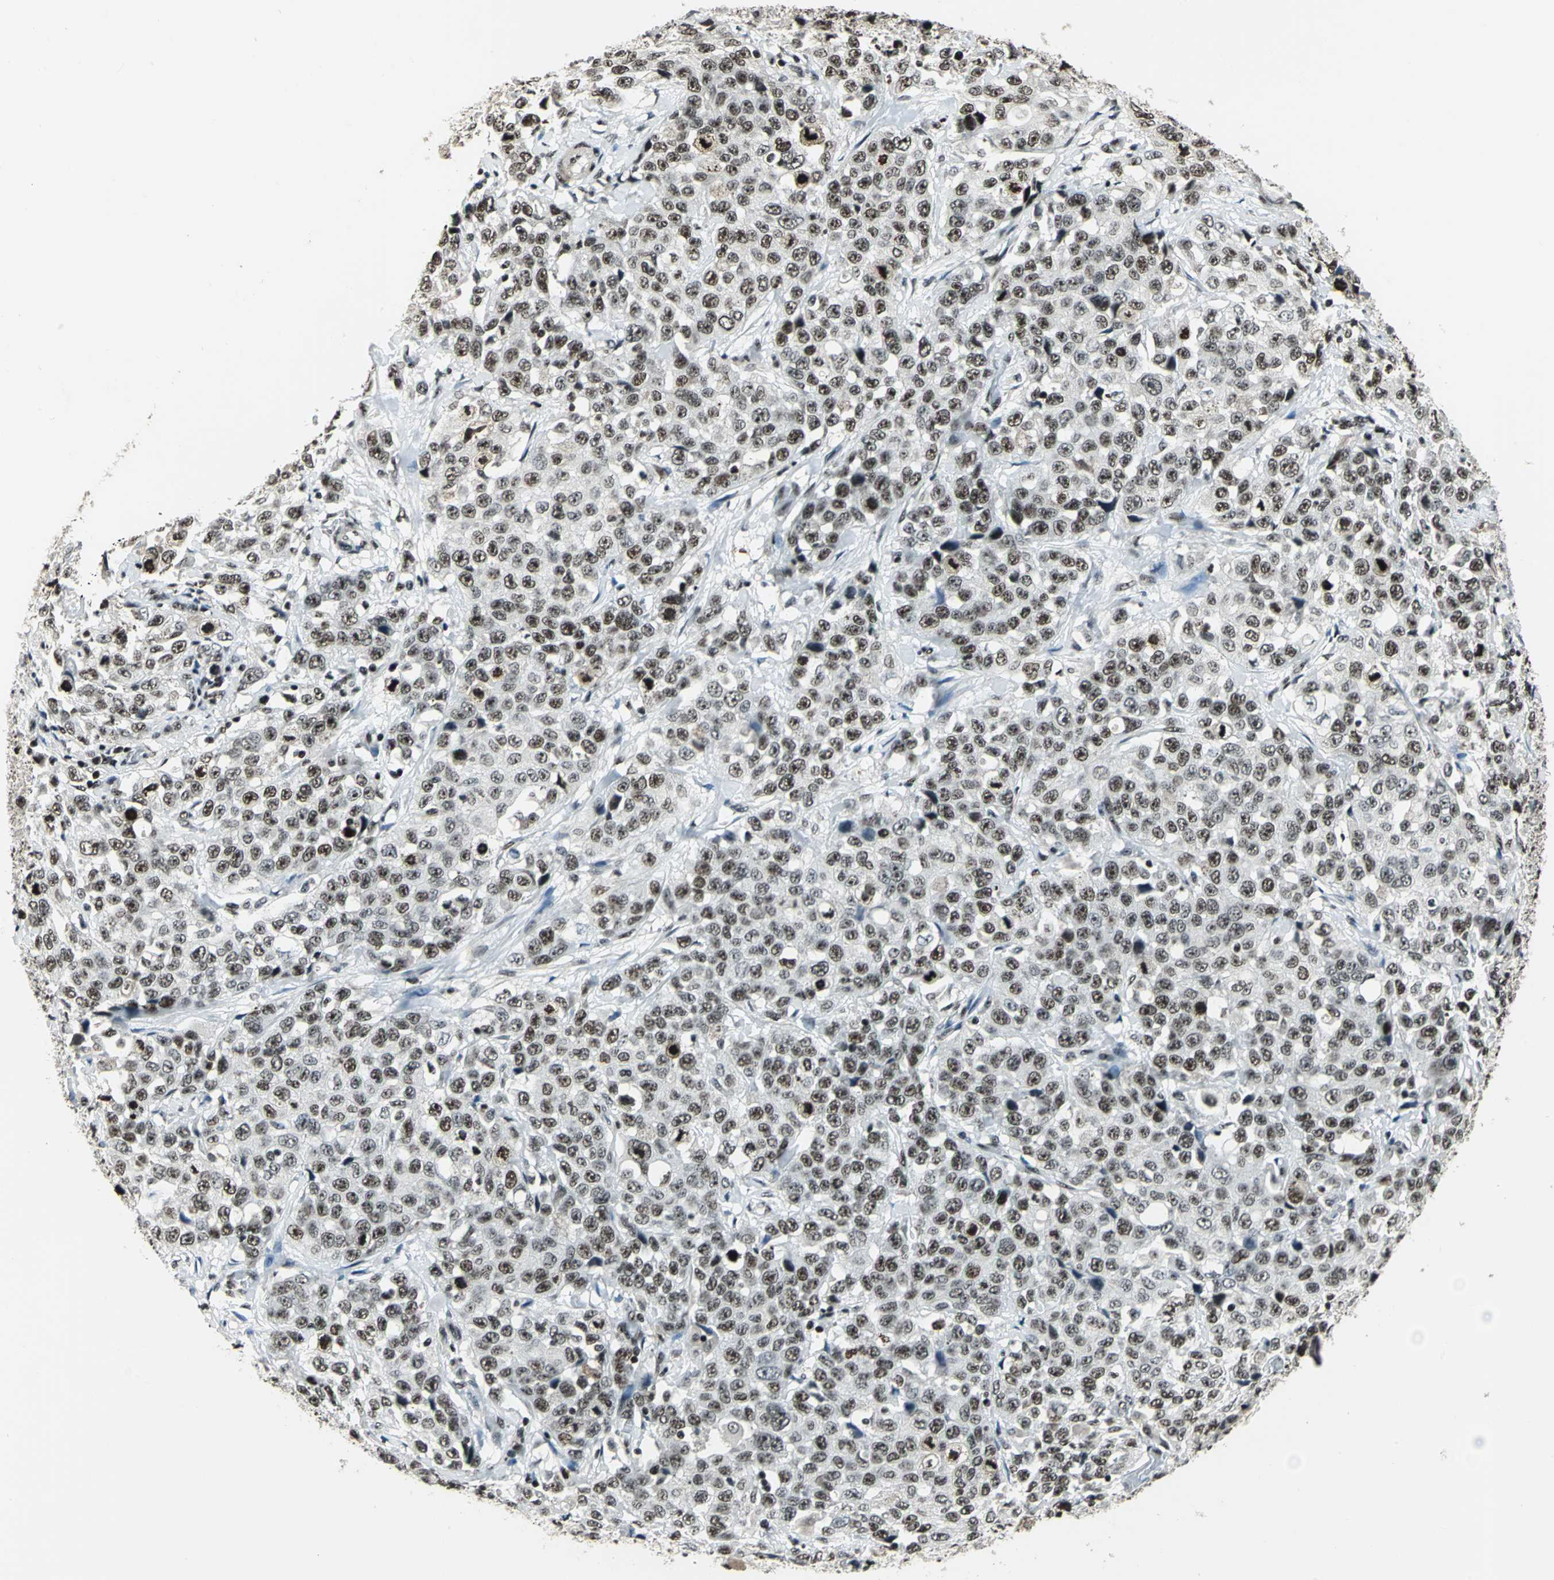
{"staining": {"intensity": "weak", "quantity": "25%-75%", "location": "nuclear"}, "tissue": "stomach cancer", "cell_type": "Tumor cells", "image_type": "cancer", "snomed": [{"axis": "morphology", "description": "Normal tissue, NOS"}, {"axis": "morphology", "description": "Adenocarcinoma, NOS"}, {"axis": "topography", "description": "Stomach"}], "caption": "Immunohistochemical staining of stomach cancer (adenocarcinoma) shows low levels of weak nuclear staining in approximately 25%-75% of tumor cells.", "gene": "UBTF", "patient": {"sex": "male", "age": 48}}